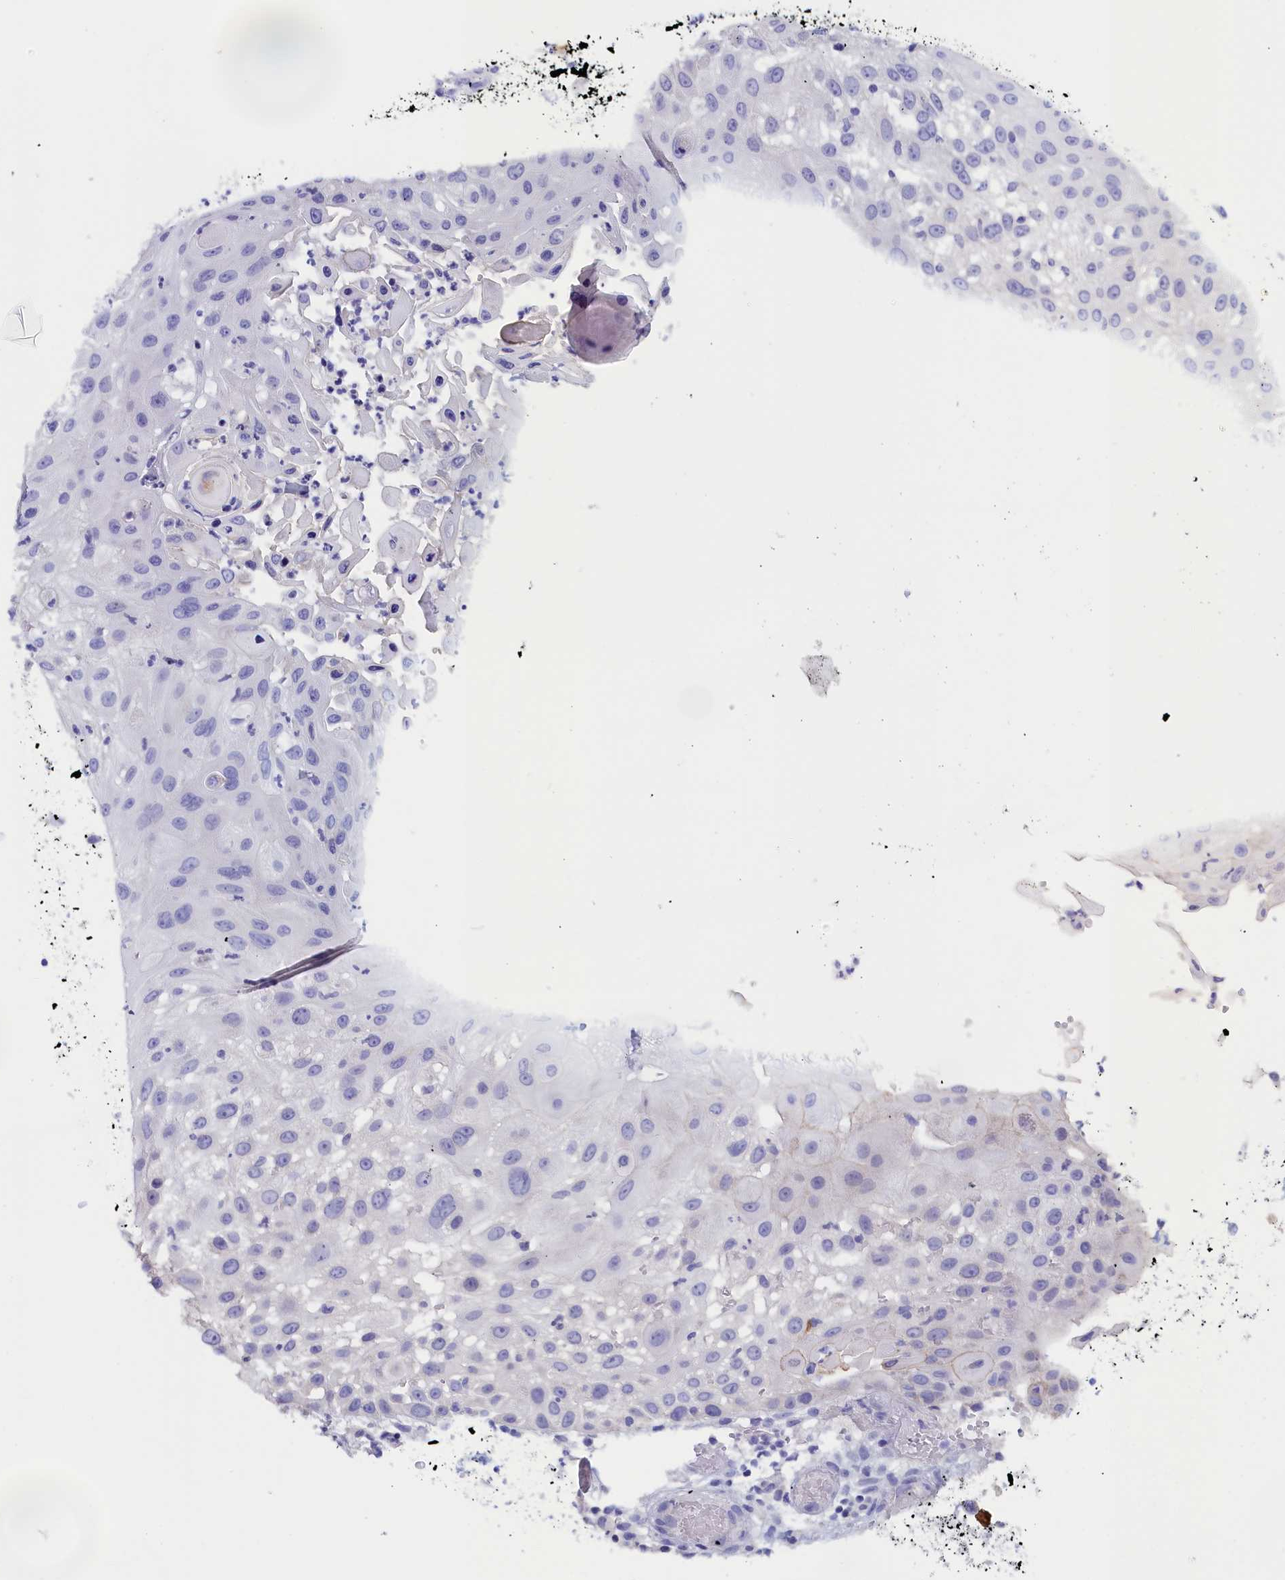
{"staining": {"intensity": "negative", "quantity": "none", "location": "none"}, "tissue": "skin cancer", "cell_type": "Tumor cells", "image_type": "cancer", "snomed": [{"axis": "morphology", "description": "Squamous cell carcinoma, NOS"}, {"axis": "topography", "description": "Skin"}], "caption": "The photomicrograph demonstrates no significant expression in tumor cells of skin squamous cell carcinoma. Brightfield microscopy of immunohistochemistry stained with DAB (3,3'-diaminobenzidine) (brown) and hematoxylin (blue), captured at high magnification.", "gene": "ANKRD2", "patient": {"sex": "female", "age": 44}}